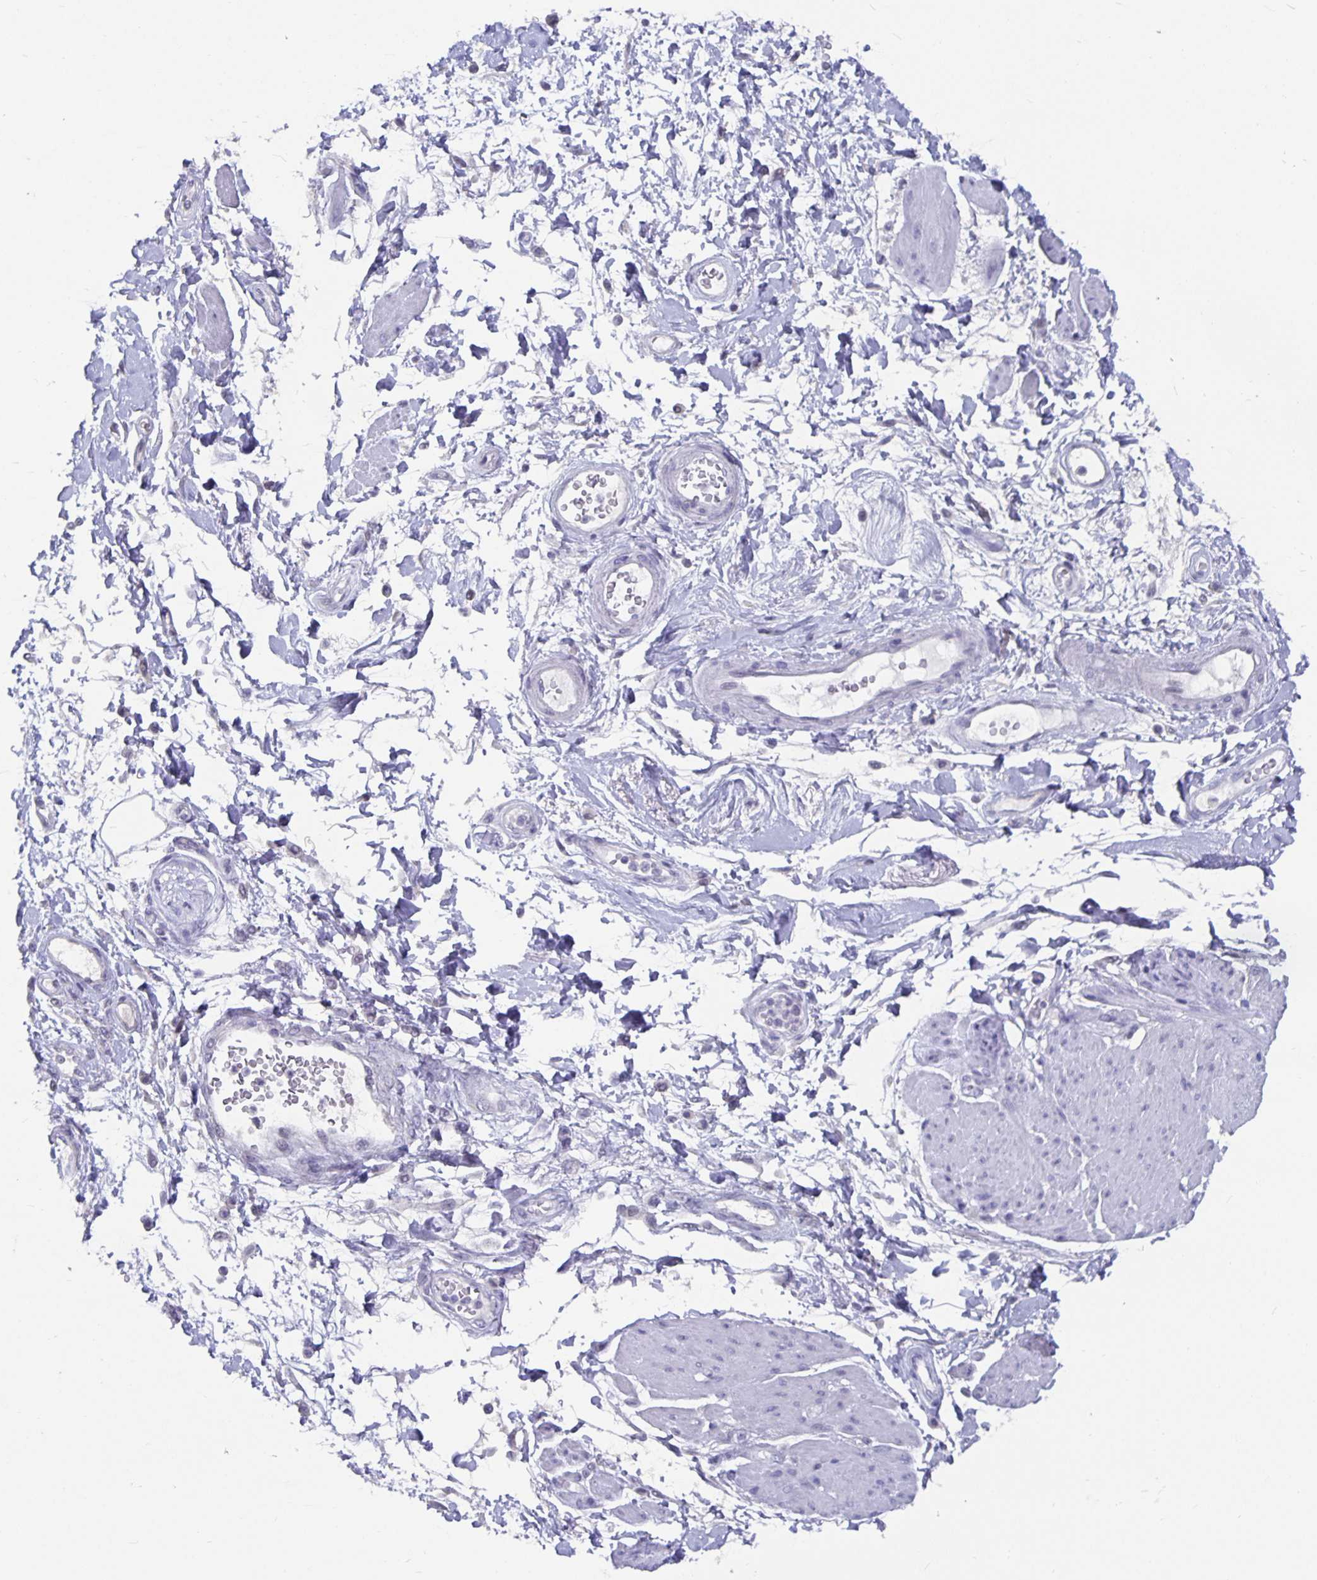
{"staining": {"intensity": "negative", "quantity": "none", "location": "none"}, "tissue": "adipose tissue", "cell_type": "Adipocytes", "image_type": "normal", "snomed": [{"axis": "morphology", "description": "Normal tissue, NOS"}, {"axis": "topography", "description": "Urinary bladder"}, {"axis": "topography", "description": "Peripheral nerve tissue"}], "caption": "A high-resolution histopathology image shows immunohistochemistry (IHC) staining of unremarkable adipose tissue, which exhibits no significant positivity in adipocytes.", "gene": "OLIG2", "patient": {"sex": "female", "age": 60}}